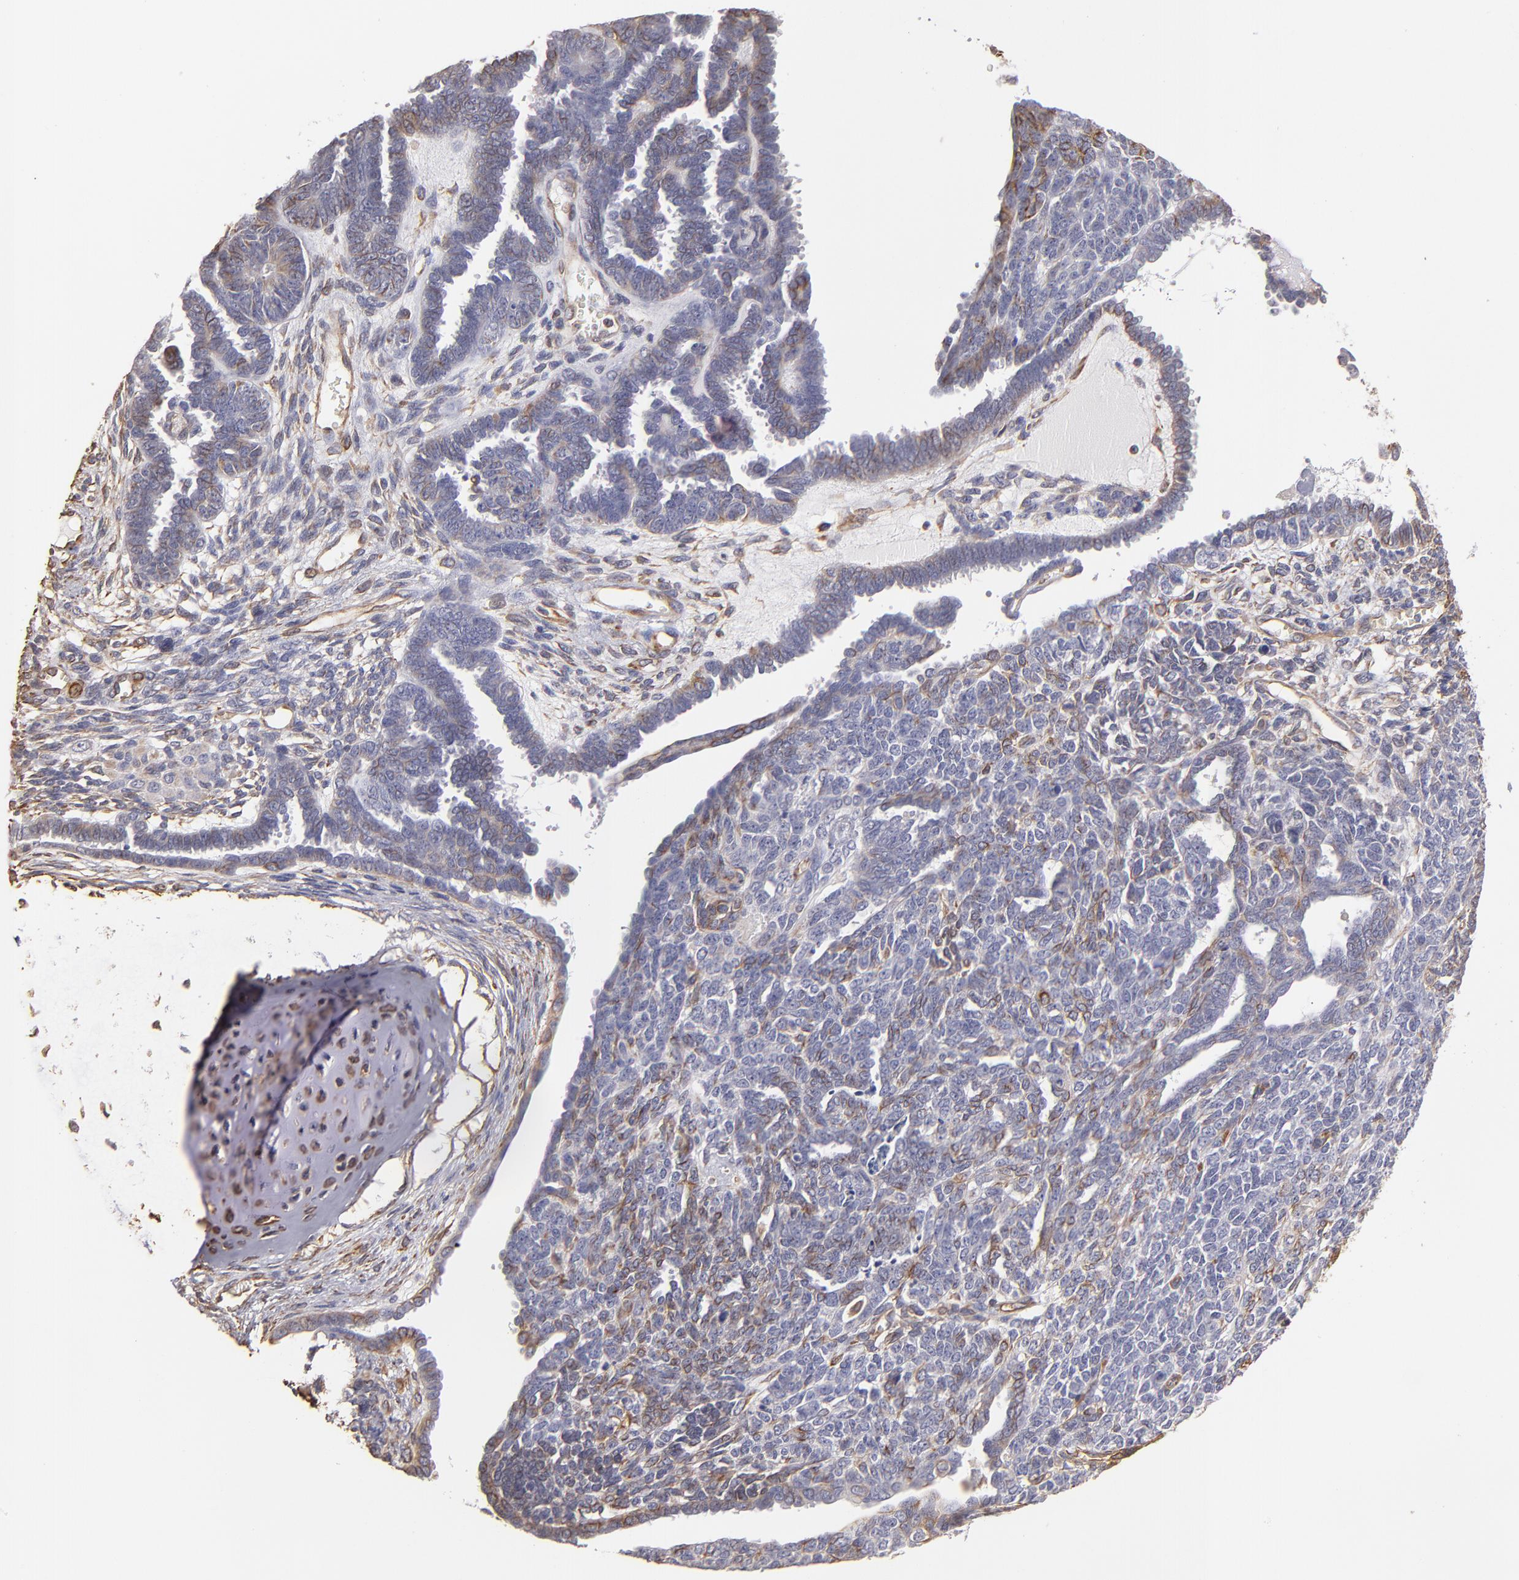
{"staining": {"intensity": "moderate", "quantity": "<25%", "location": "cytoplasmic/membranous"}, "tissue": "endometrial cancer", "cell_type": "Tumor cells", "image_type": "cancer", "snomed": [{"axis": "morphology", "description": "Neoplasm, malignant, NOS"}, {"axis": "topography", "description": "Endometrium"}], "caption": "A histopathology image of human endometrial cancer (malignant neoplasm) stained for a protein displays moderate cytoplasmic/membranous brown staining in tumor cells. Using DAB (brown) and hematoxylin (blue) stains, captured at high magnification using brightfield microscopy.", "gene": "ABCC1", "patient": {"sex": "female", "age": 74}}